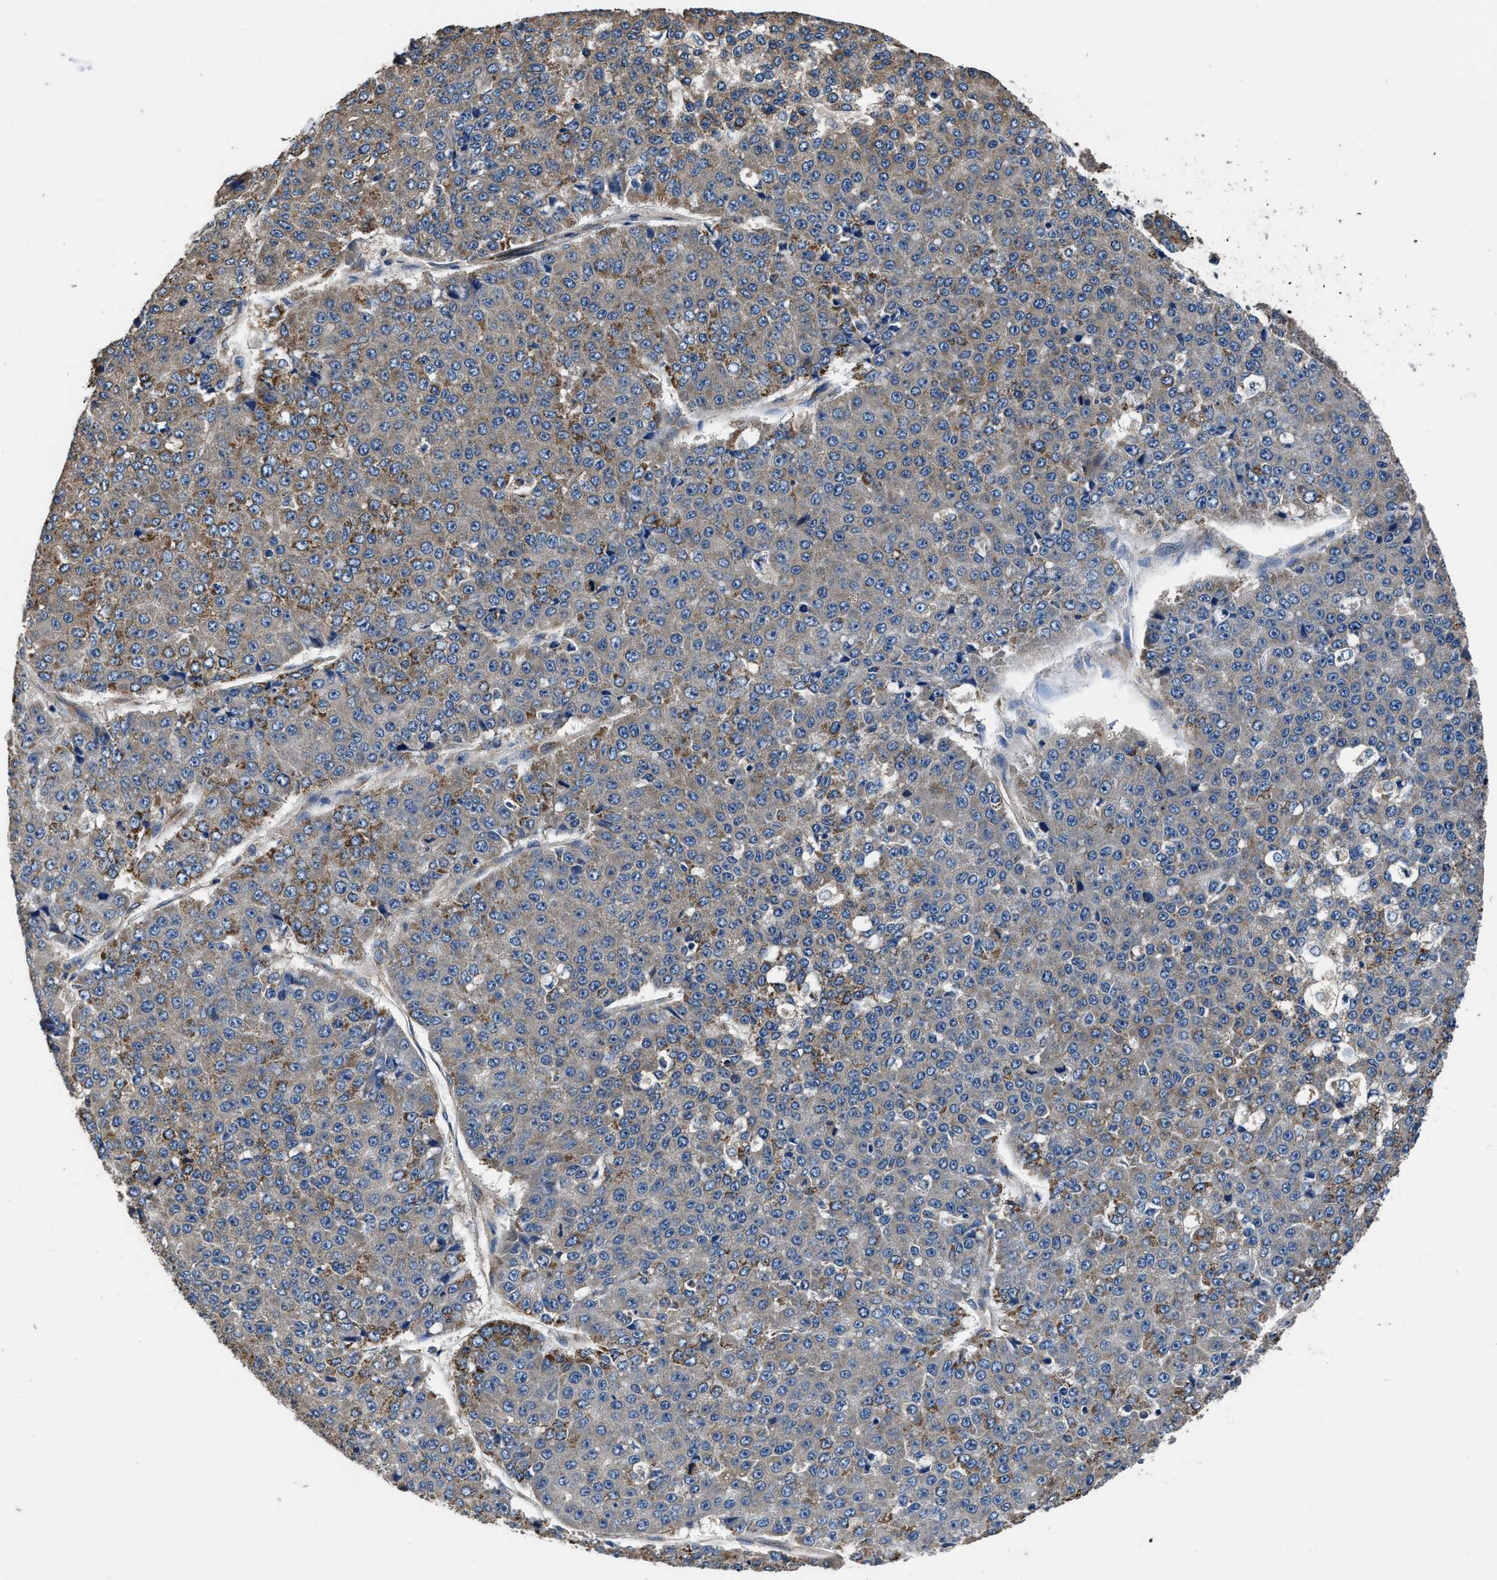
{"staining": {"intensity": "weak", "quantity": "<25%", "location": "cytoplasmic/membranous"}, "tissue": "pancreatic cancer", "cell_type": "Tumor cells", "image_type": "cancer", "snomed": [{"axis": "morphology", "description": "Adenocarcinoma, NOS"}, {"axis": "topography", "description": "Pancreas"}], "caption": "There is no significant staining in tumor cells of adenocarcinoma (pancreatic).", "gene": "DHRS7B", "patient": {"sex": "male", "age": 50}}